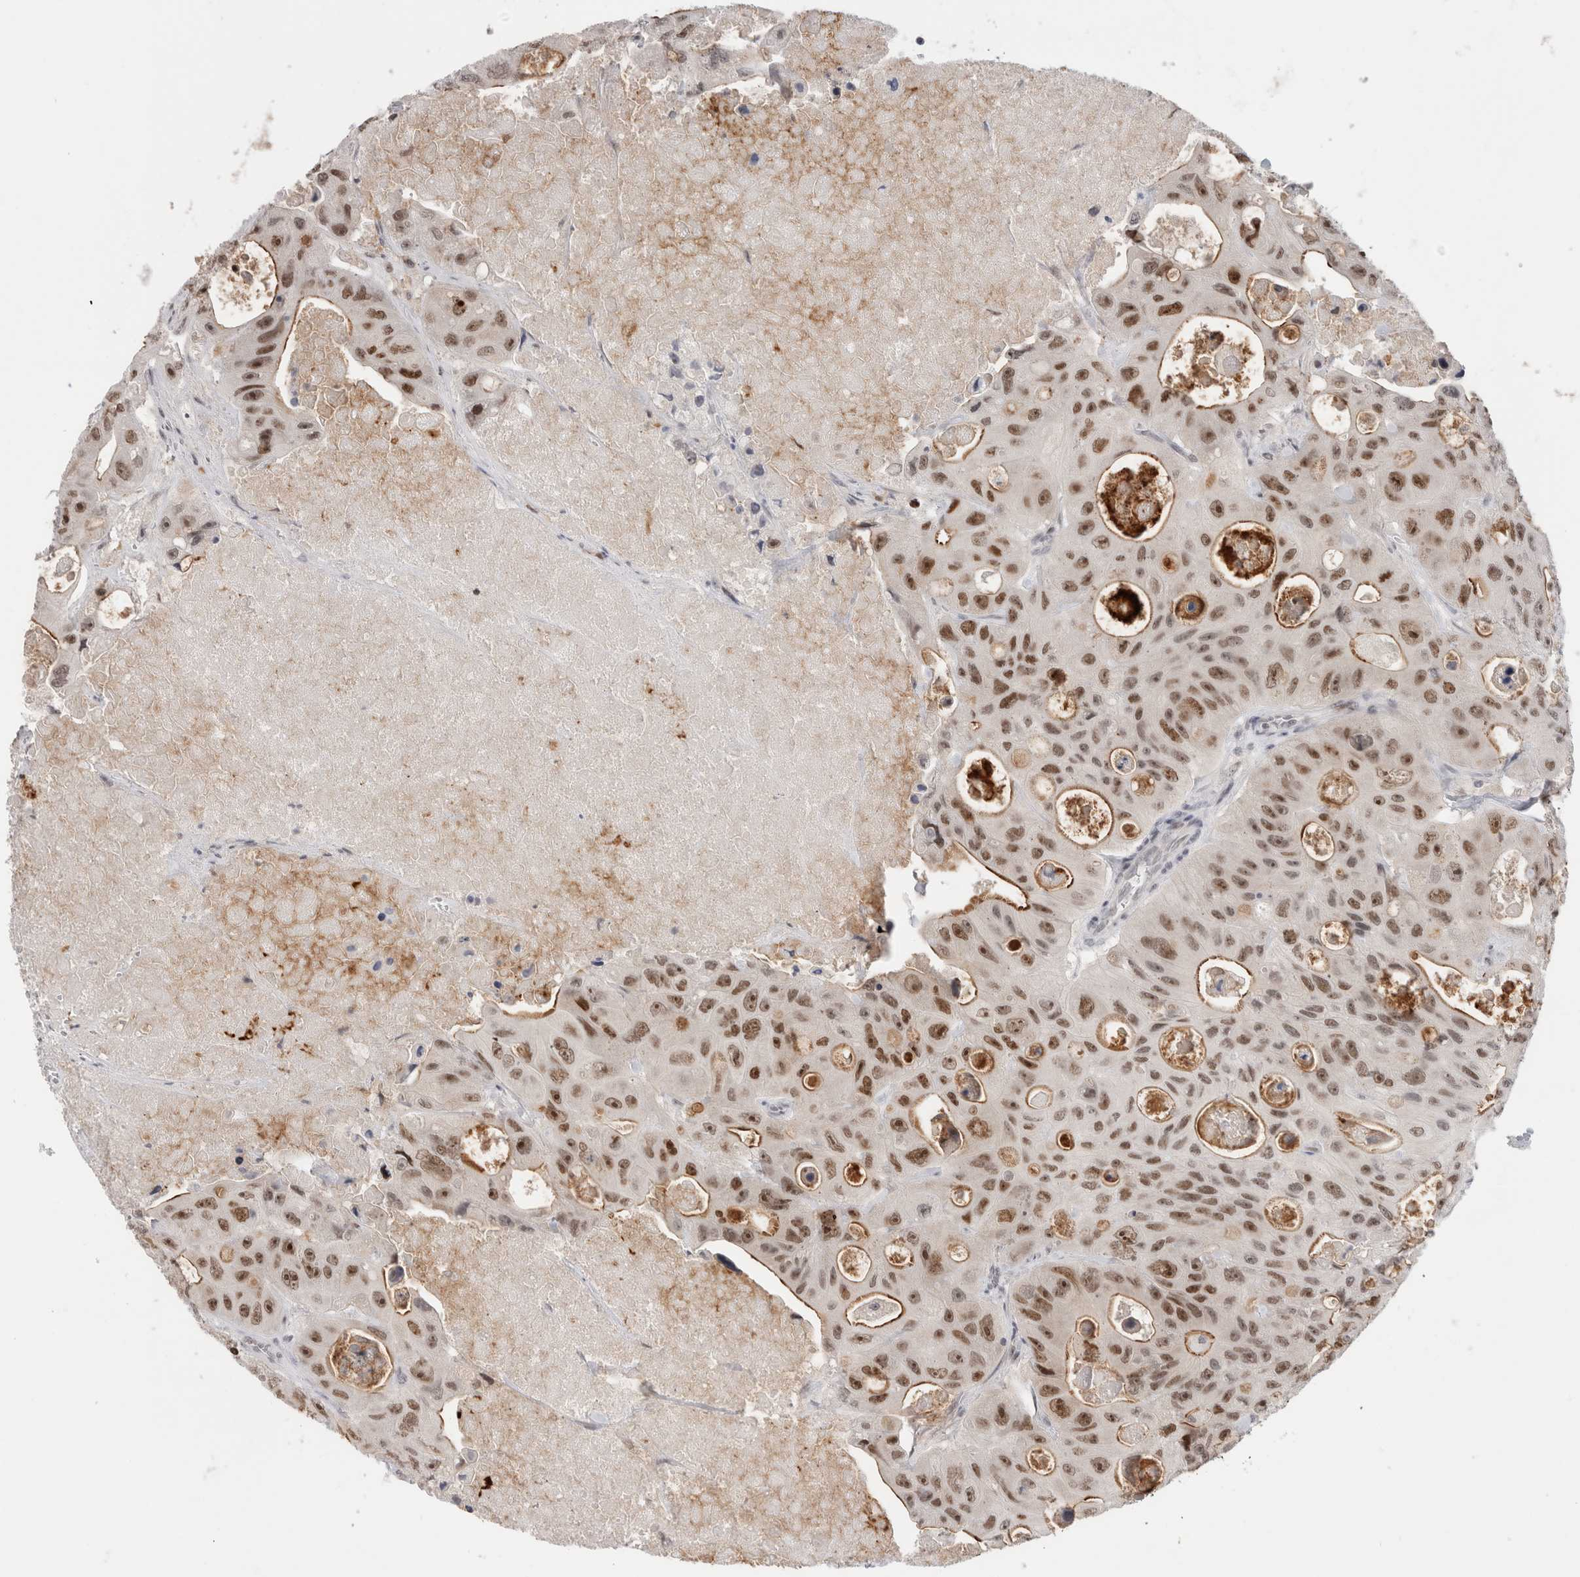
{"staining": {"intensity": "moderate", "quantity": ">75%", "location": "cytoplasmic/membranous,nuclear"}, "tissue": "colorectal cancer", "cell_type": "Tumor cells", "image_type": "cancer", "snomed": [{"axis": "morphology", "description": "Adenocarcinoma, NOS"}, {"axis": "topography", "description": "Colon"}], "caption": "Adenocarcinoma (colorectal) stained for a protein shows moderate cytoplasmic/membranous and nuclear positivity in tumor cells. (IHC, brightfield microscopy, high magnification).", "gene": "ZNF521", "patient": {"sex": "female", "age": 46}}